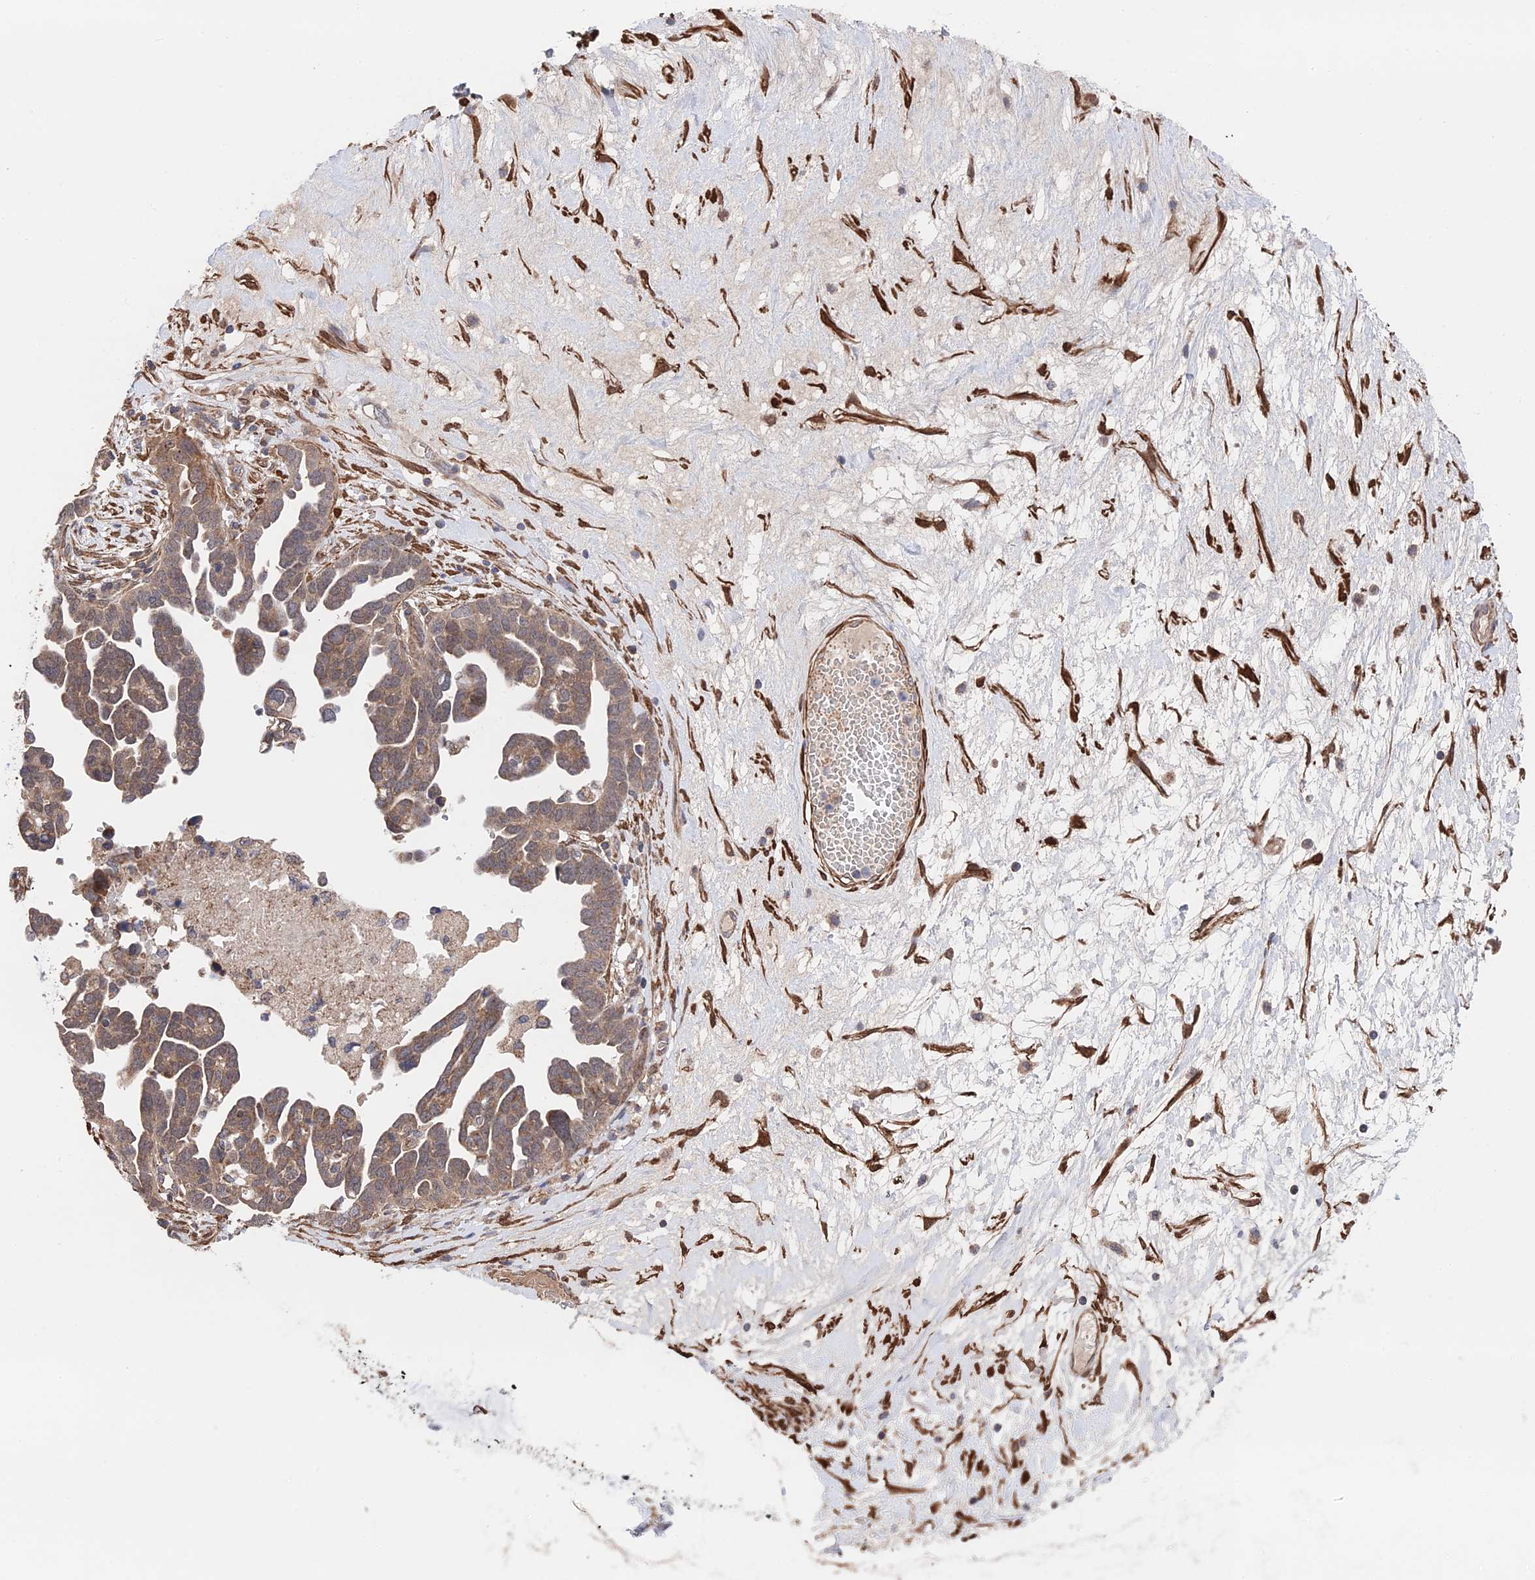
{"staining": {"intensity": "weak", "quantity": ">75%", "location": "cytoplasmic/membranous"}, "tissue": "ovarian cancer", "cell_type": "Tumor cells", "image_type": "cancer", "snomed": [{"axis": "morphology", "description": "Cystadenocarcinoma, serous, NOS"}, {"axis": "topography", "description": "Ovary"}], "caption": "This micrograph demonstrates IHC staining of ovarian cancer (serous cystadenocarcinoma), with low weak cytoplasmic/membranous staining in approximately >75% of tumor cells.", "gene": "ZNF320", "patient": {"sex": "female", "age": 54}}